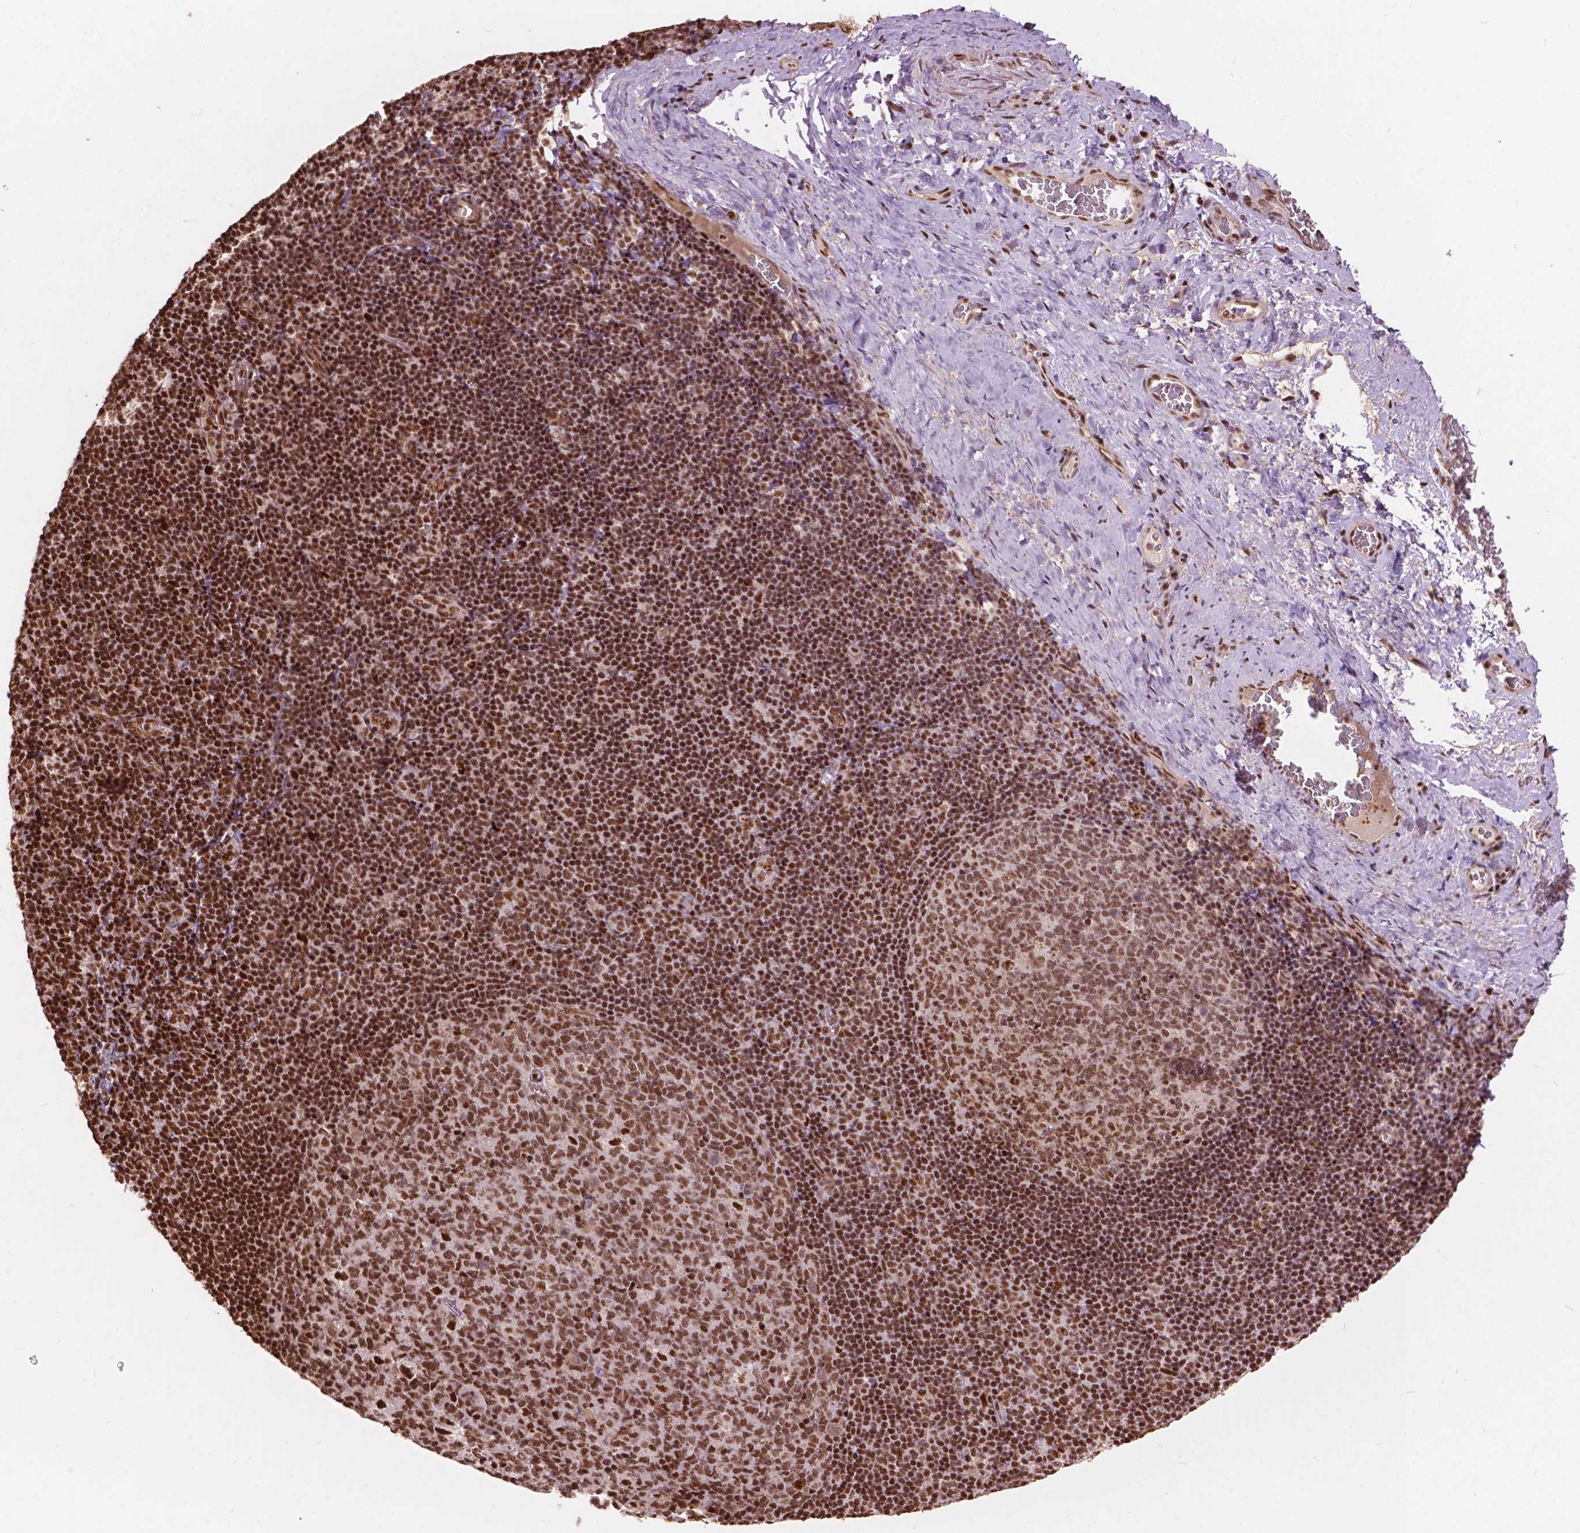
{"staining": {"intensity": "moderate", "quantity": ">75%", "location": "nuclear"}, "tissue": "tonsil", "cell_type": "Germinal center cells", "image_type": "normal", "snomed": [{"axis": "morphology", "description": "Normal tissue, NOS"}, {"axis": "morphology", "description": "Inflammation, NOS"}, {"axis": "topography", "description": "Tonsil"}], "caption": "Immunohistochemistry (DAB) staining of unremarkable human tonsil demonstrates moderate nuclear protein expression in approximately >75% of germinal center cells.", "gene": "ANP32A", "patient": {"sex": "female", "age": 31}}